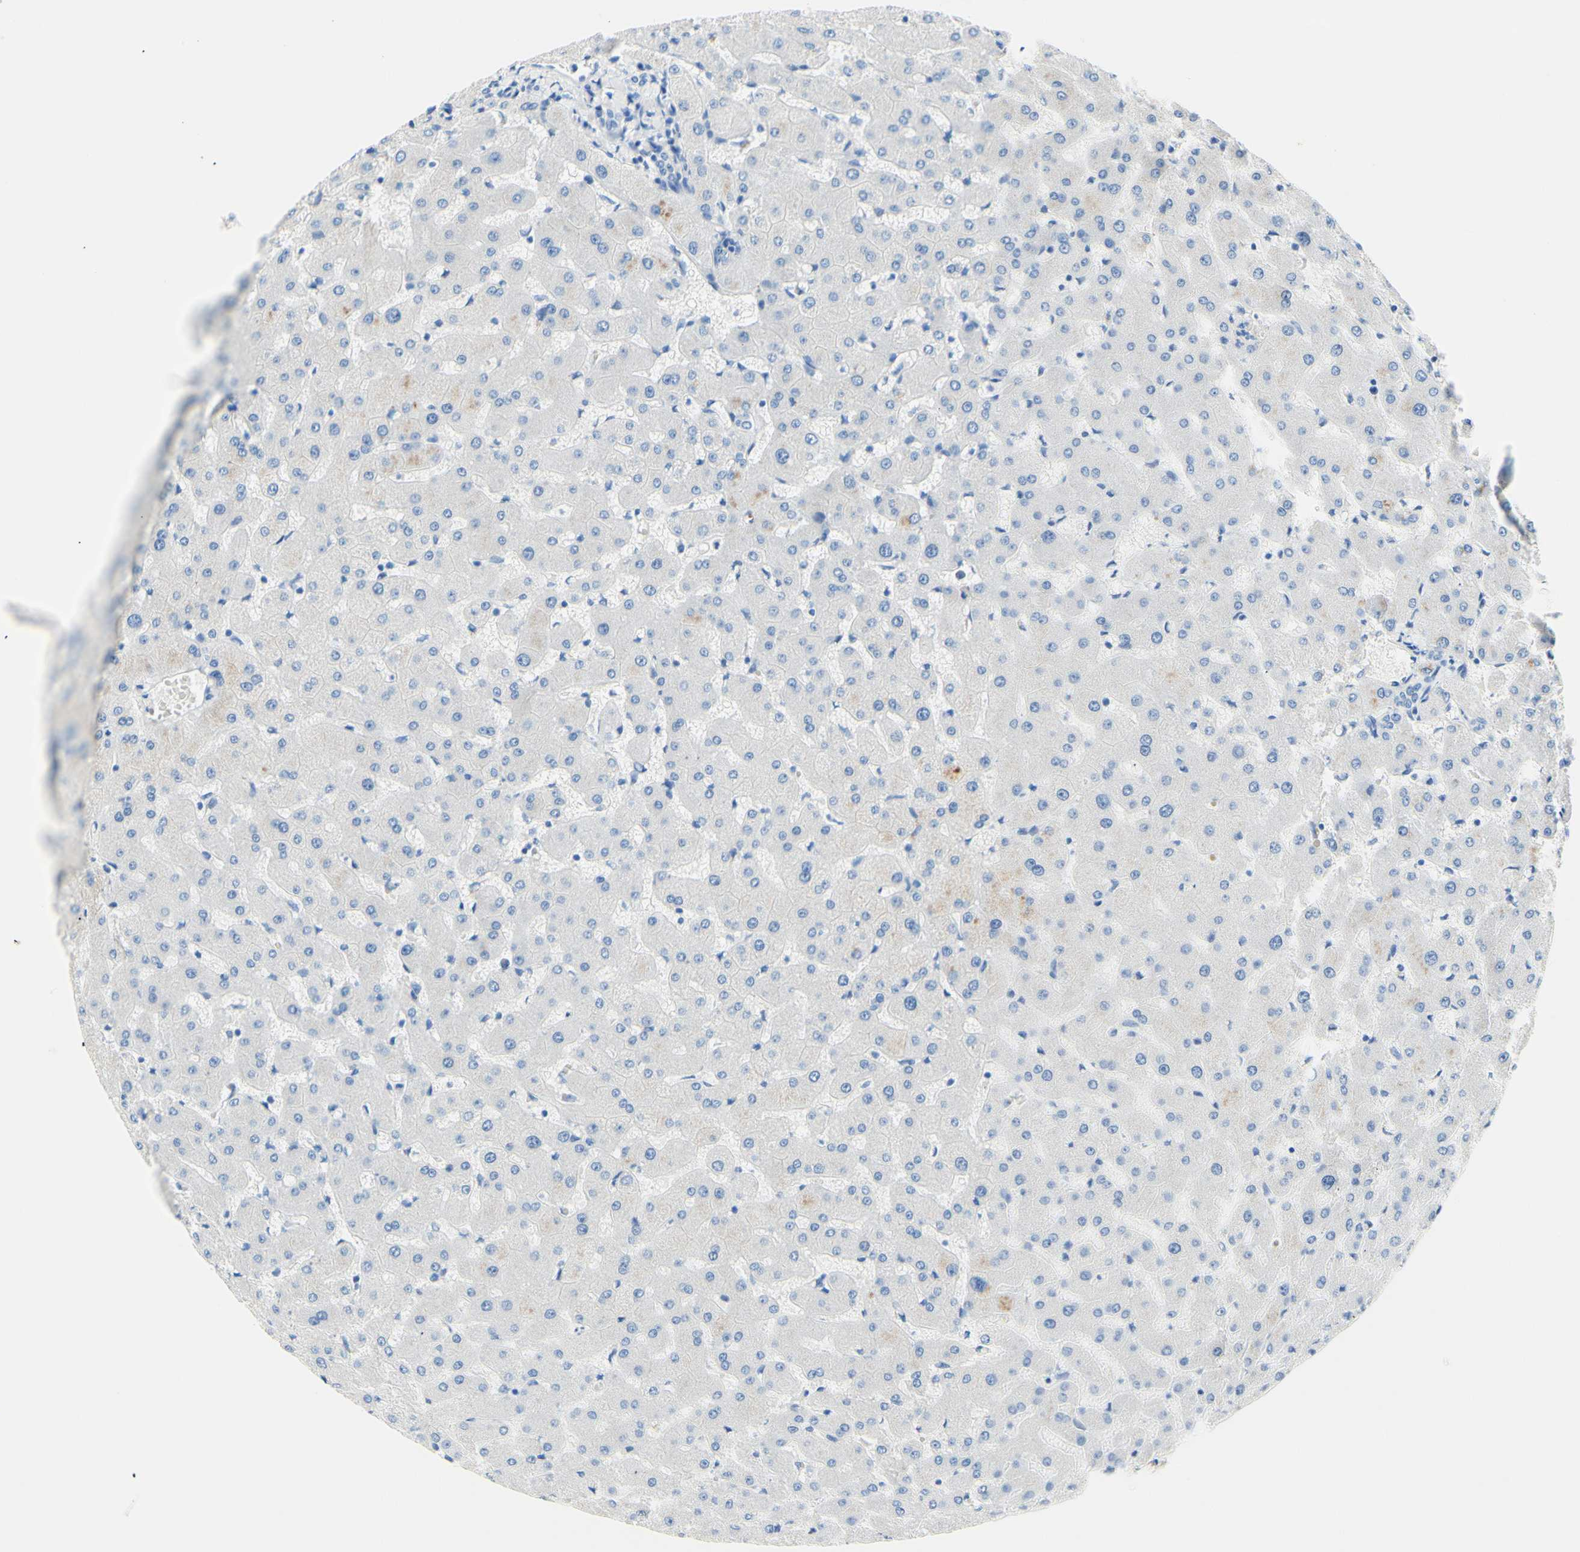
{"staining": {"intensity": "weak", "quantity": "<25%", "location": "cytoplasmic/membranous"}, "tissue": "liver", "cell_type": "Cholangiocytes", "image_type": "normal", "snomed": [{"axis": "morphology", "description": "Normal tissue, NOS"}, {"axis": "topography", "description": "Liver"}], "caption": "The histopathology image demonstrates no significant expression in cholangiocytes of liver.", "gene": "MYH2", "patient": {"sex": "female", "age": 63}}